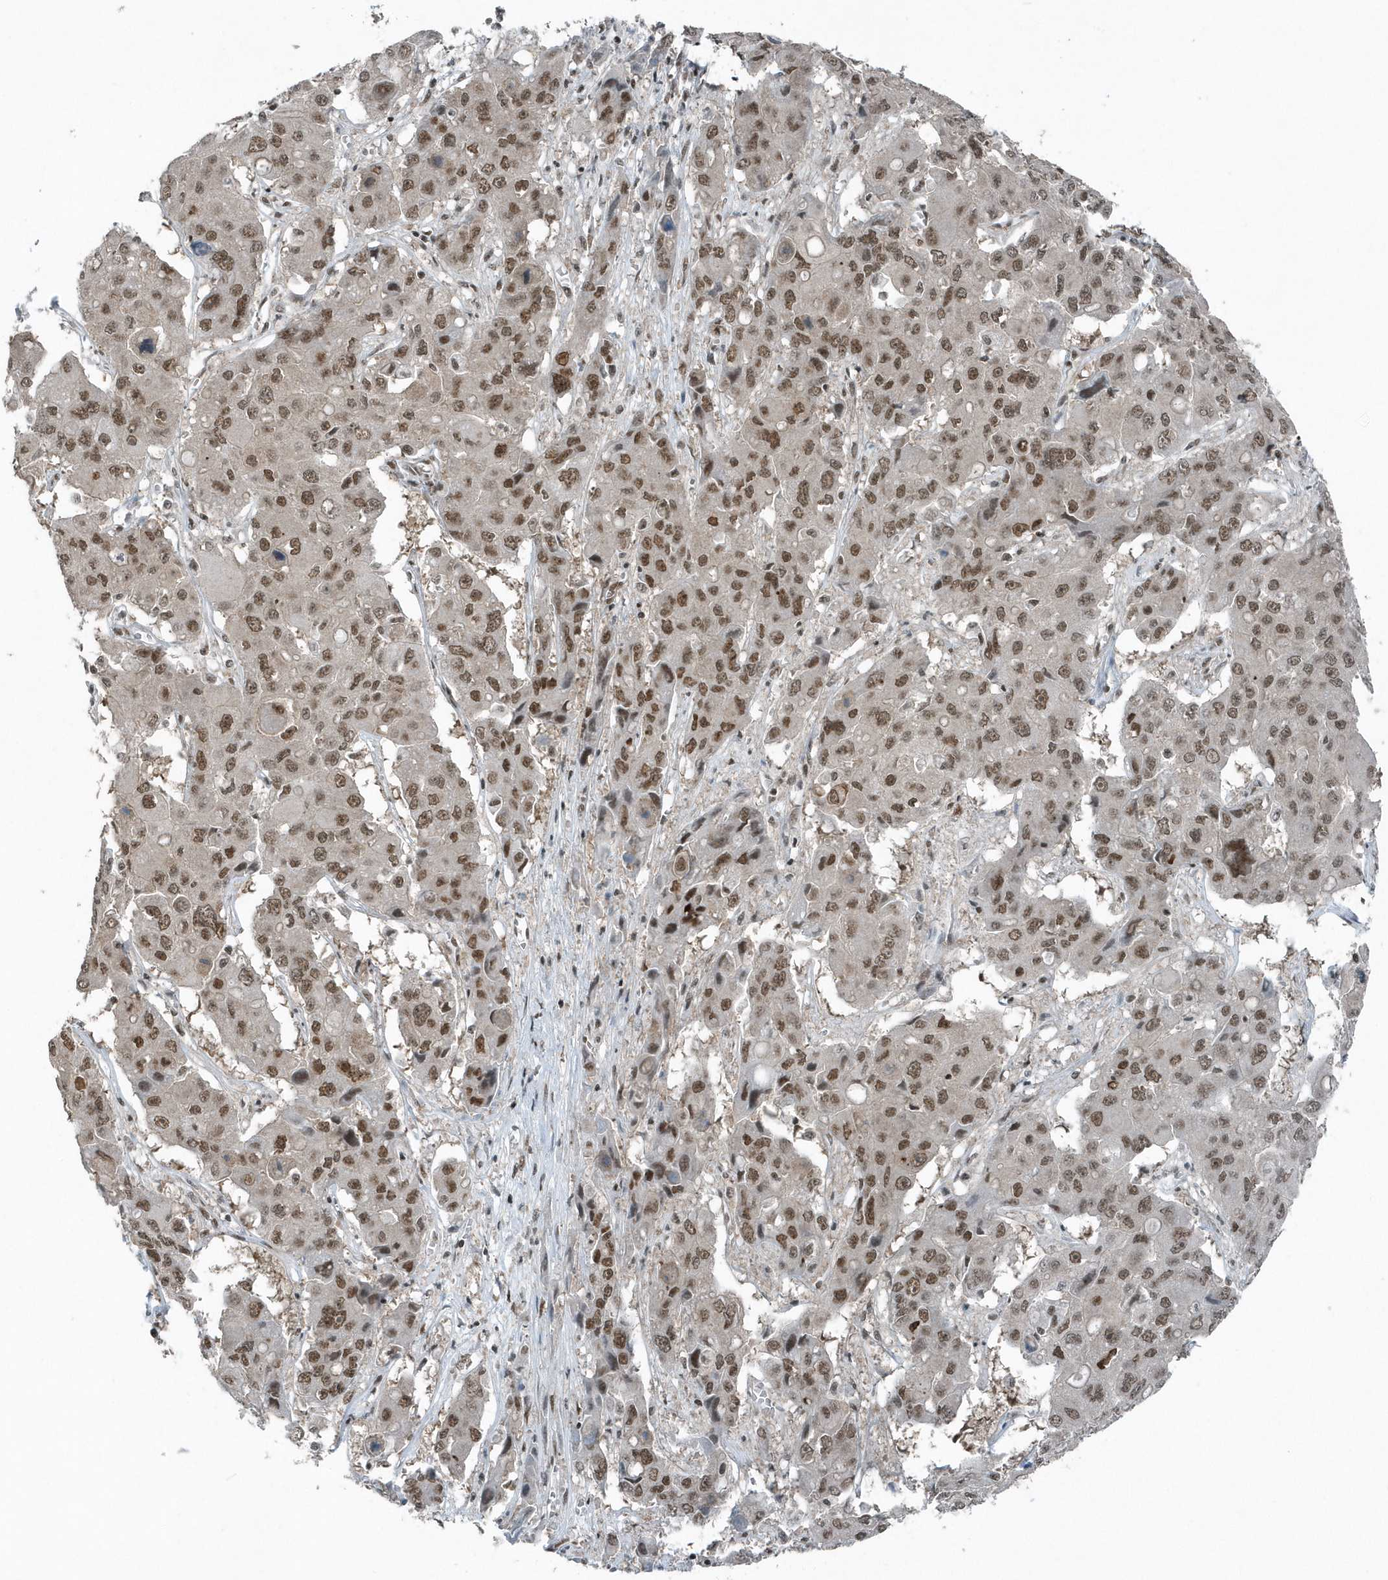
{"staining": {"intensity": "moderate", "quantity": "25%-75%", "location": "nuclear"}, "tissue": "liver cancer", "cell_type": "Tumor cells", "image_type": "cancer", "snomed": [{"axis": "morphology", "description": "Cholangiocarcinoma"}, {"axis": "topography", "description": "Liver"}], "caption": "Protein positivity by immunohistochemistry (IHC) reveals moderate nuclear expression in approximately 25%-75% of tumor cells in liver cancer.", "gene": "YTHDC1", "patient": {"sex": "male", "age": 67}}